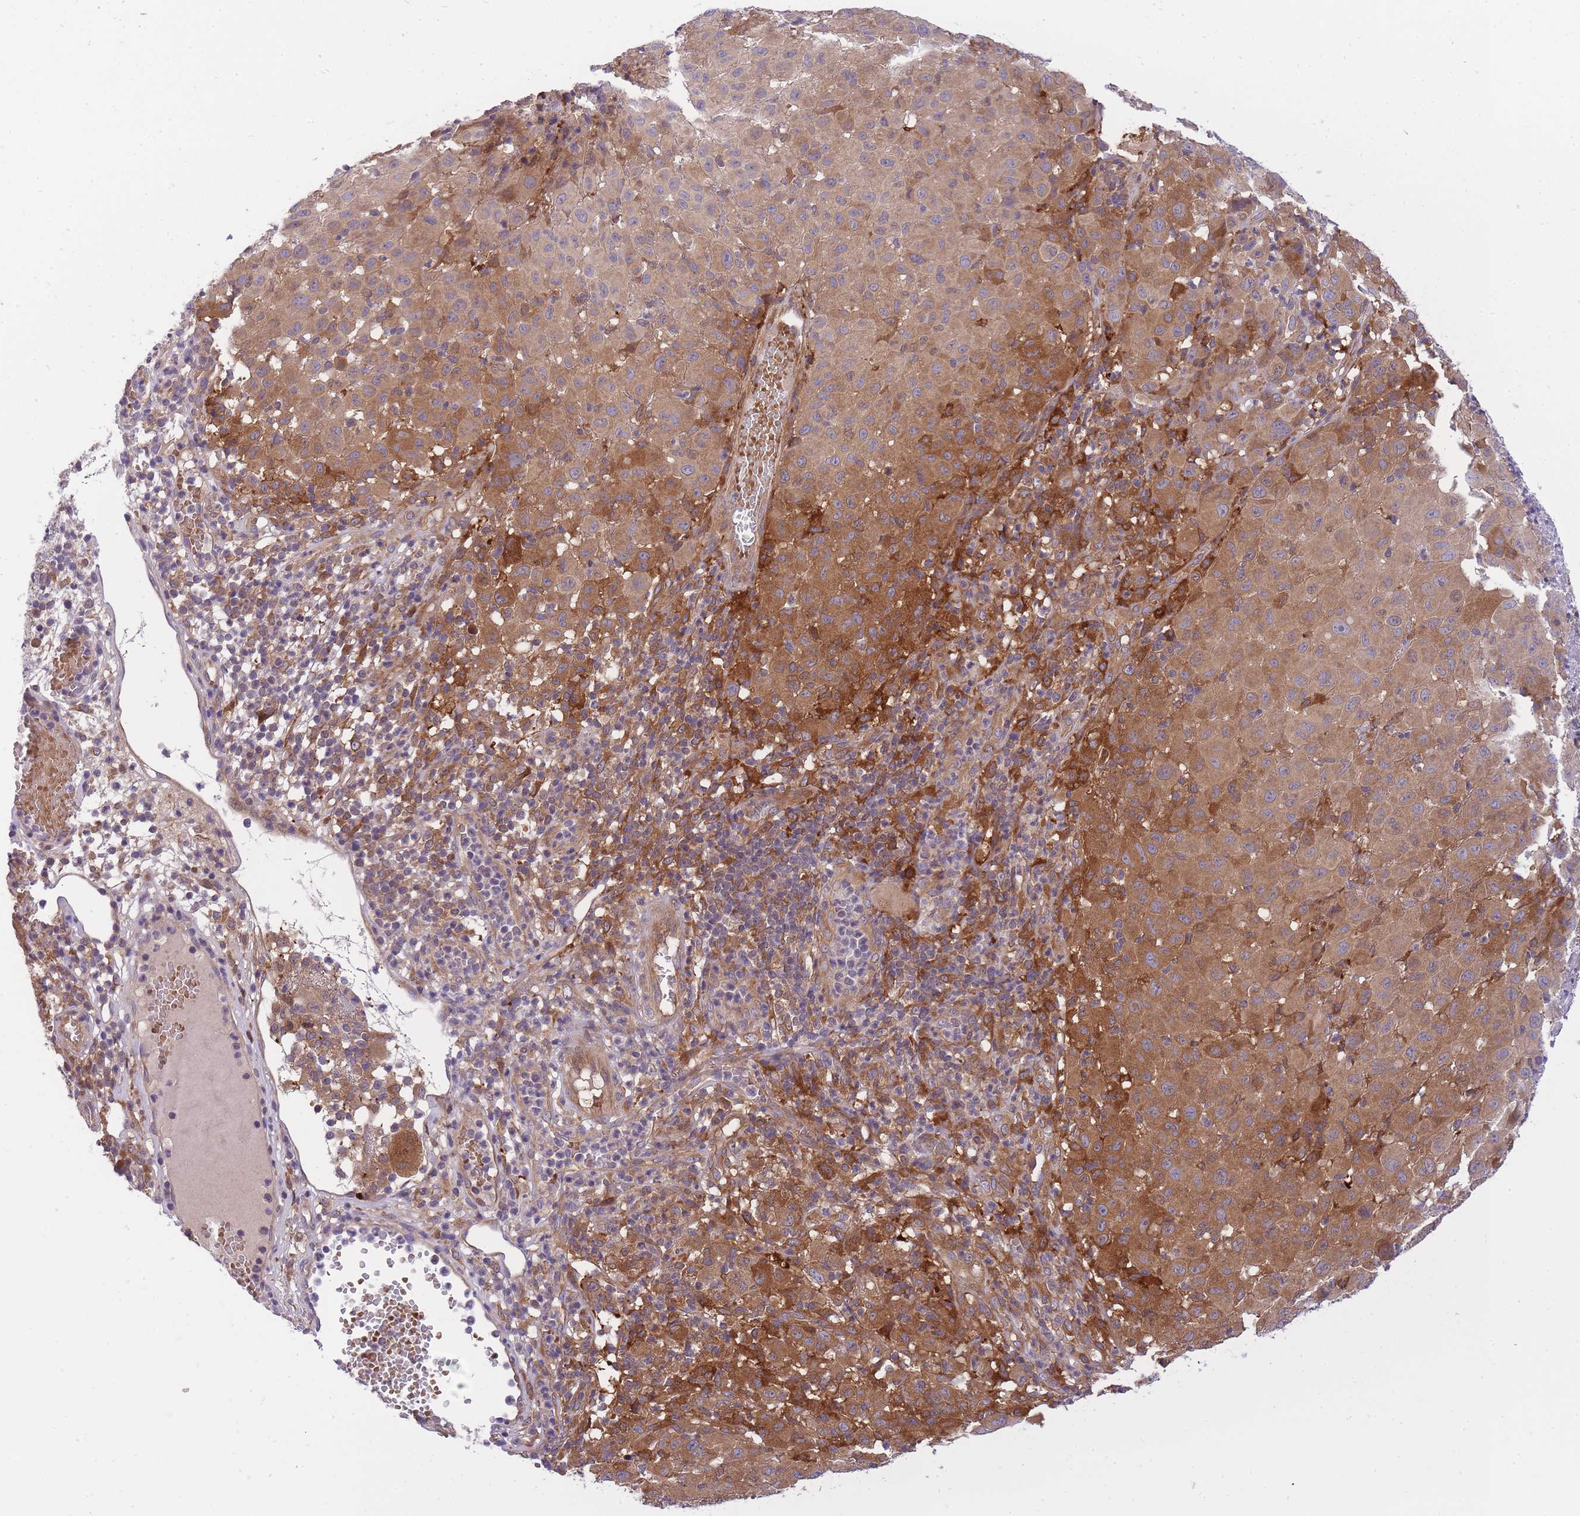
{"staining": {"intensity": "moderate", "quantity": ">75%", "location": "cytoplasmic/membranous"}, "tissue": "melanoma", "cell_type": "Tumor cells", "image_type": "cancer", "snomed": [{"axis": "morphology", "description": "Malignant melanoma, NOS"}, {"axis": "topography", "description": "Skin"}], "caption": "Protein expression by immunohistochemistry (IHC) displays moderate cytoplasmic/membranous positivity in about >75% of tumor cells in malignant melanoma.", "gene": "CRYGN", "patient": {"sex": "male", "age": 73}}